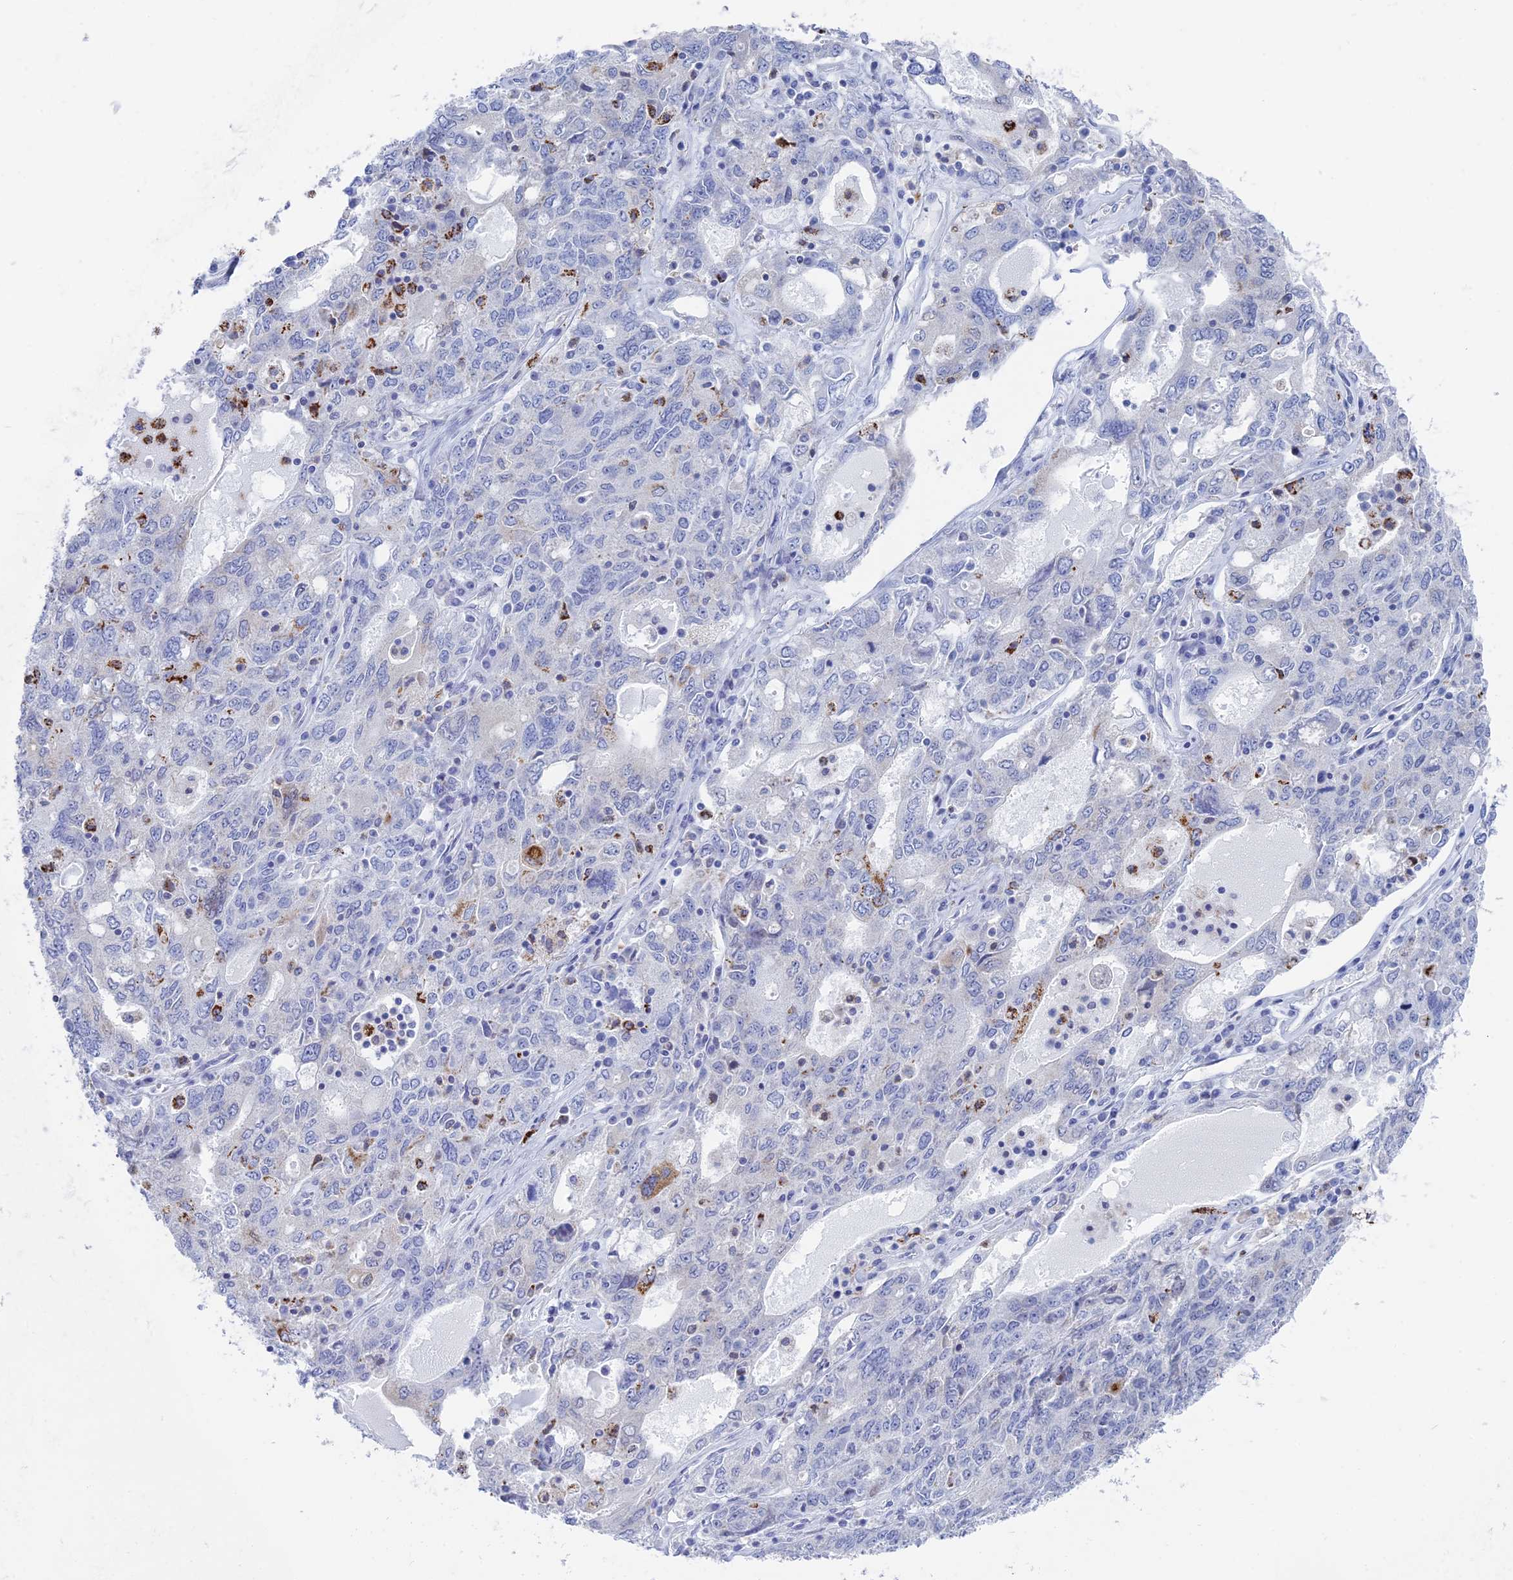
{"staining": {"intensity": "negative", "quantity": "none", "location": "none"}, "tissue": "ovarian cancer", "cell_type": "Tumor cells", "image_type": "cancer", "snomed": [{"axis": "morphology", "description": "Carcinoma, endometroid"}, {"axis": "topography", "description": "Ovary"}], "caption": "Tumor cells show no significant protein positivity in ovarian endometroid carcinoma.", "gene": "ALMS1", "patient": {"sex": "female", "age": 62}}